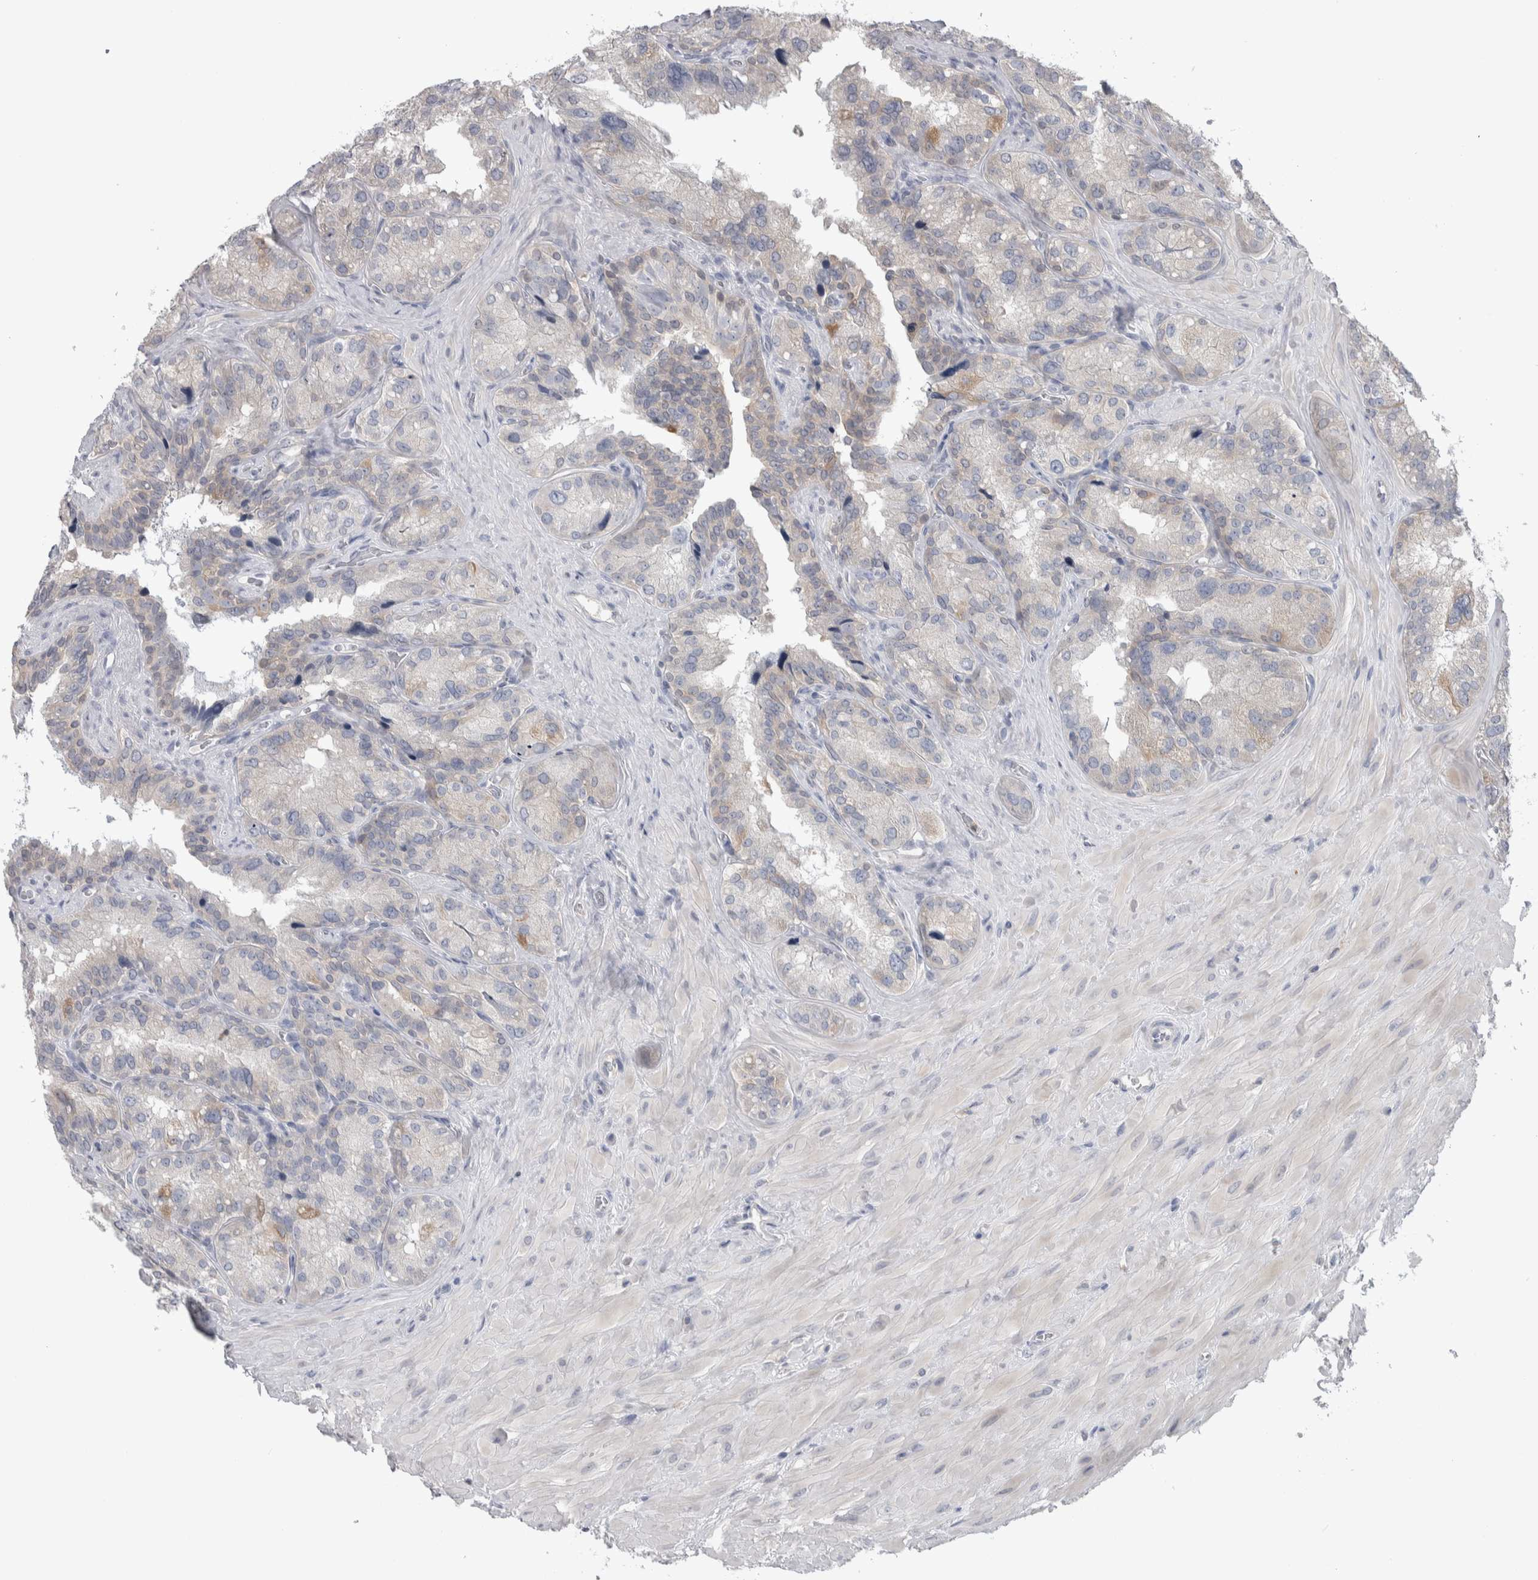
{"staining": {"intensity": "negative", "quantity": "none", "location": "none"}, "tissue": "seminal vesicle", "cell_type": "Glandular cells", "image_type": "normal", "snomed": [{"axis": "morphology", "description": "Normal tissue, NOS"}, {"axis": "topography", "description": "Prostate"}, {"axis": "topography", "description": "Seminal veicle"}], "caption": "Immunohistochemistry of benign human seminal vesicle reveals no staining in glandular cells.", "gene": "HTATIP2", "patient": {"sex": "male", "age": 51}}